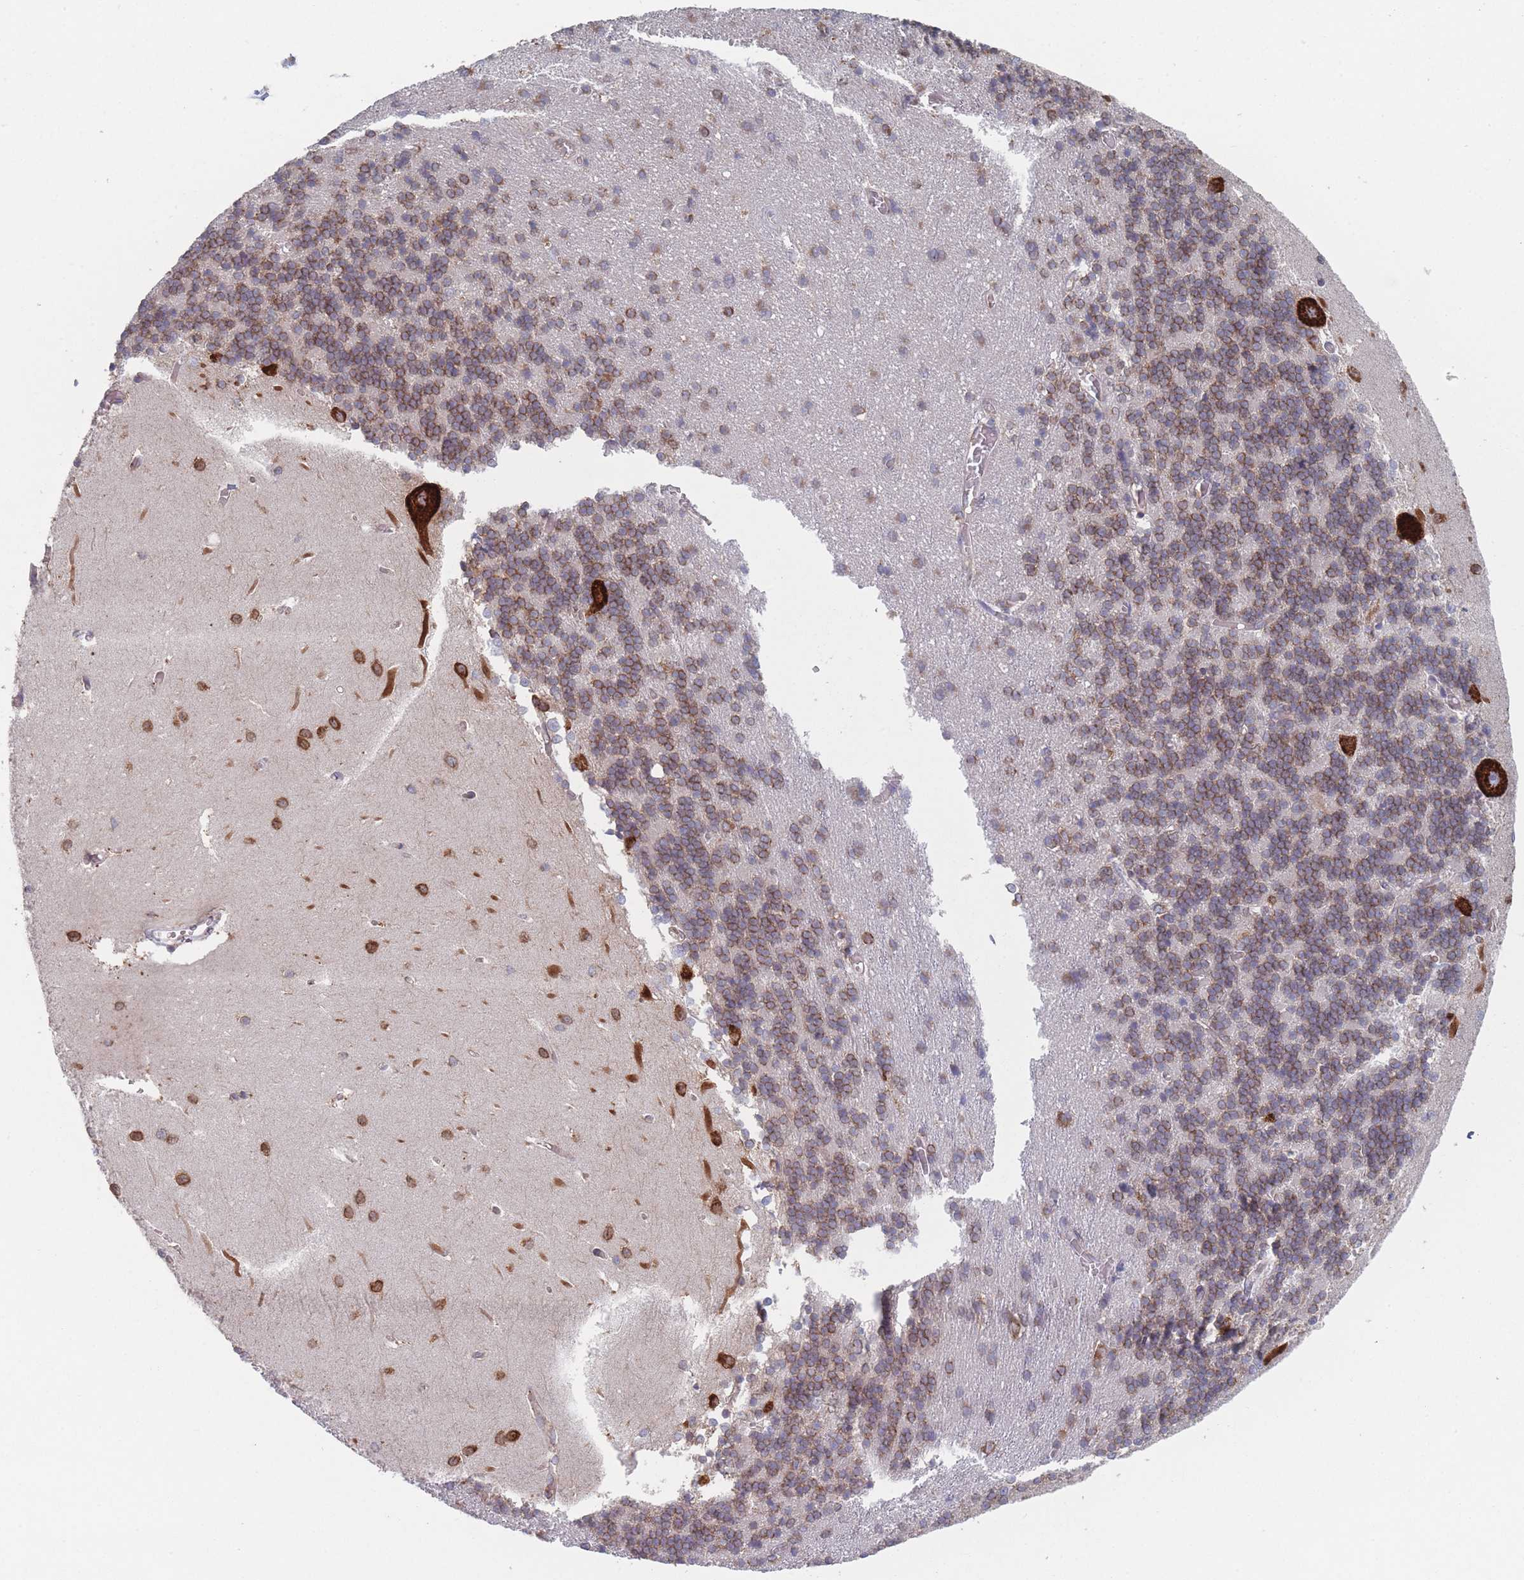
{"staining": {"intensity": "moderate", "quantity": "25%-75%", "location": "cytoplasmic/membranous"}, "tissue": "cerebellum", "cell_type": "Cells in granular layer", "image_type": "normal", "snomed": [{"axis": "morphology", "description": "Normal tissue, NOS"}, {"axis": "topography", "description": "Cerebellum"}], "caption": "About 25%-75% of cells in granular layer in normal human cerebellum reveal moderate cytoplasmic/membranous protein positivity as visualized by brown immunohistochemical staining.", "gene": "EEF1B2", "patient": {"sex": "male", "age": 37}}